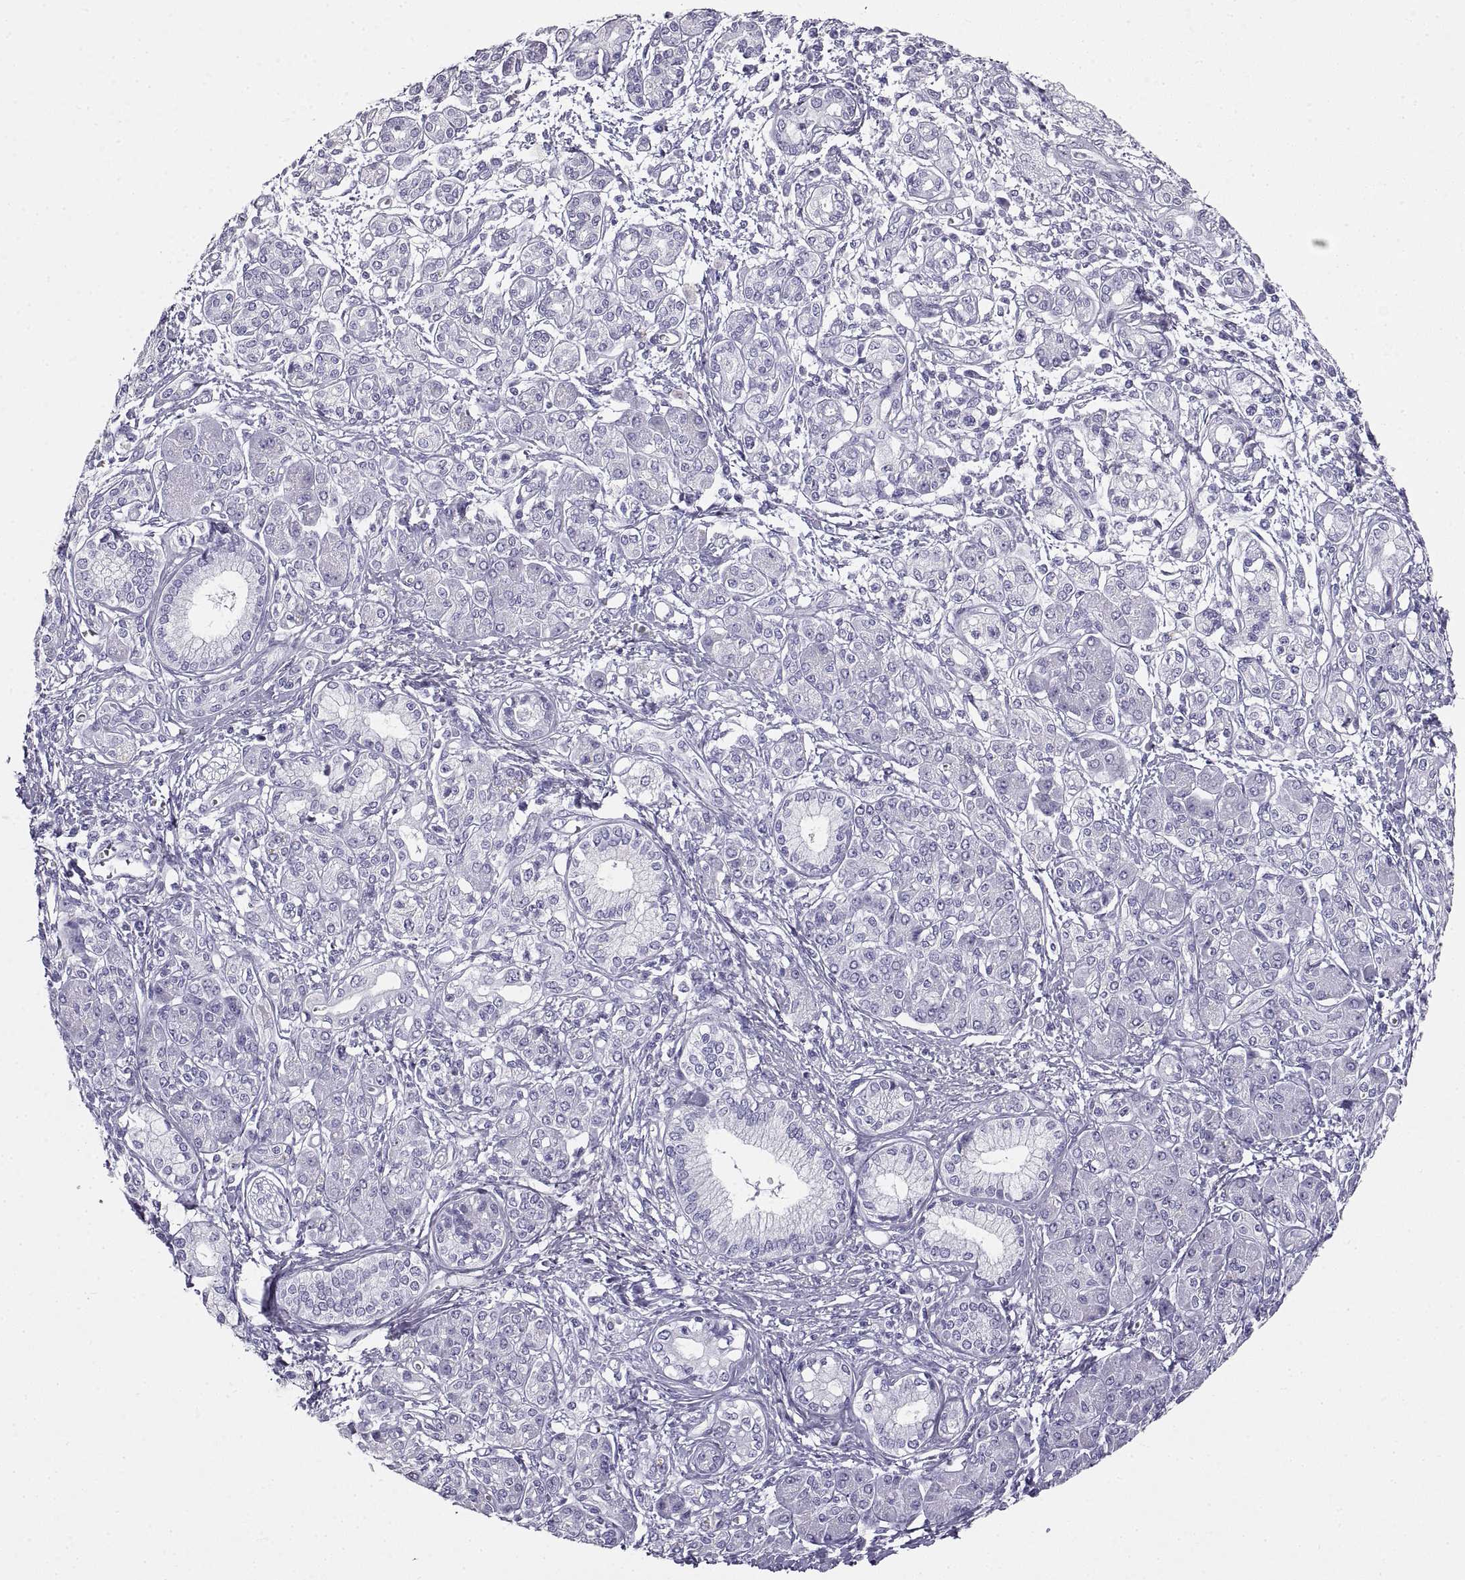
{"staining": {"intensity": "negative", "quantity": "none", "location": "none"}, "tissue": "pancreatic cancer", "cell_type": "Tumor cells", "image_type": "cancer", "snomed": [{"axis": "morphology", "description": "Adenocarcinoma, NOS"}, {"axis": "topography", "description": "Pancreas"}], "caption": "Pancreatic cancer (adenocarcinoma) stained for a protein using IHC shows no expression tumor cells.", "gene": "RLBP1", "patient": {"sex": "male", "age": 70}}